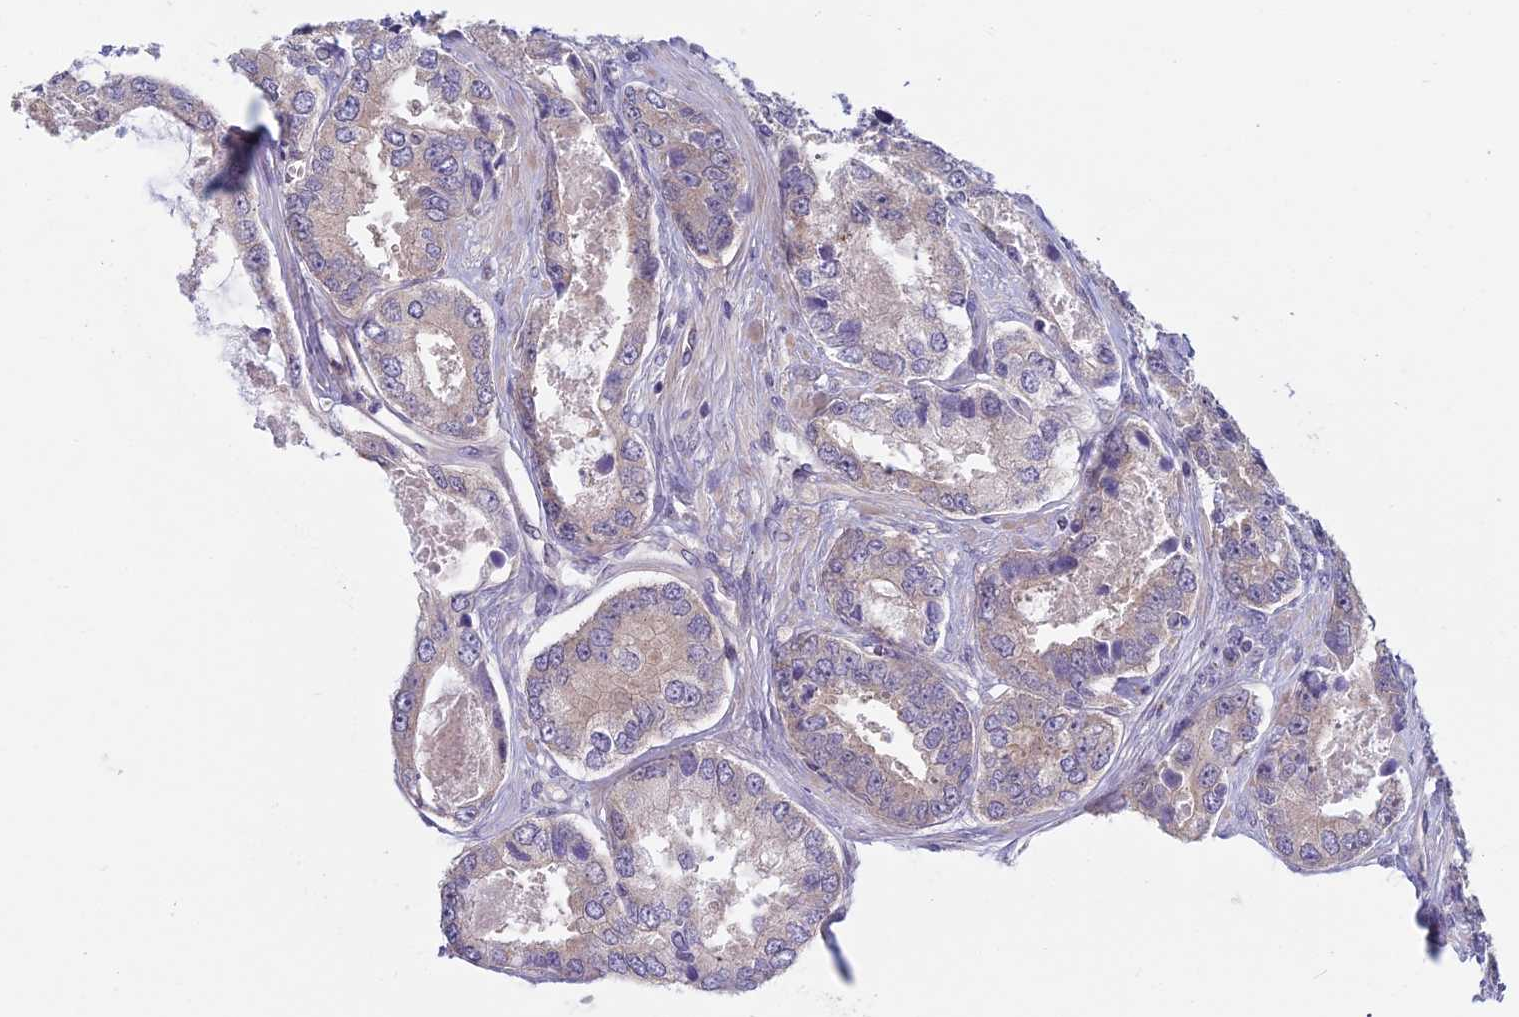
{"staining": {"intensity": "negative", "quantity": "none", "location": "none"}, "tissue": "prostate cancer", "cell_type": "Tumor cells", "image_type": "cancer", "snomed": [{"axis": "morphology", "description": "Adenocarcinoma, Low grade"}, {"axis": "topography", "description": "Prostate"}], "caption": "Photomicrograph shows no protein staining in tumor cells of prostate cancer (low-grade adenocarcinoma) tissue.", "gene": "METTL26", "patient": {"sex": "male", "age": 68}}